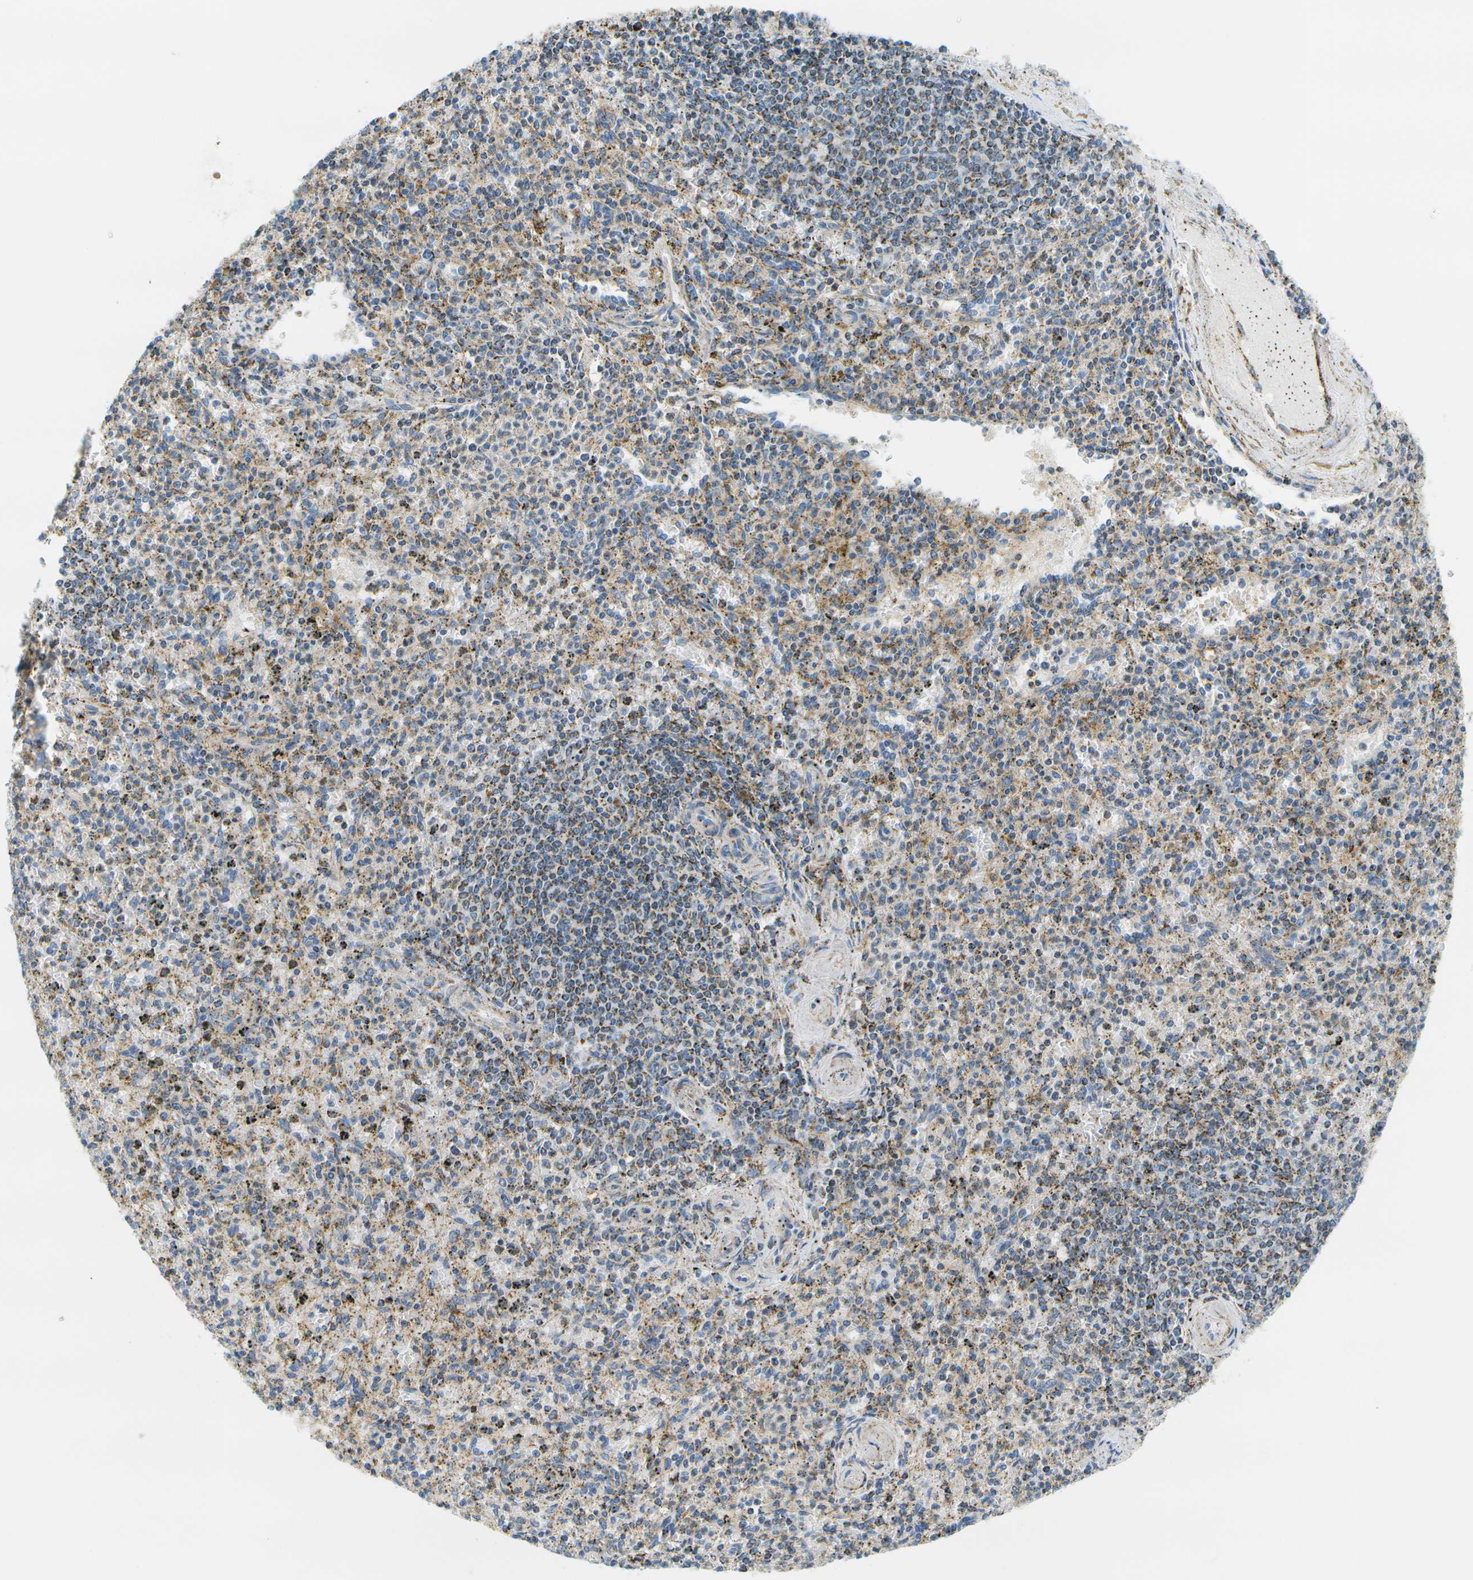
{"staining": {"intensity": "moderate", "quantity": "25%-75%", "location": "cytoplasmic/membranous"}, "tissue": "spleen", "cell_type": "Cells in red pulp", "image_type": "normal", "snomed": [{"axis": "morphology", "description": "Normal tissue, NOS"}, {"axis": "topography", "description": "Spleen"}], "caption": "This photomicrograph displays immunohistochemistry staining of benign human spleen, with medium moderate cytoplasmic/membranous expression in approximately 25%-75% of cells in red pulp.", "gene": "HLCS", "patient": {"sex": "male", "age": 72}}